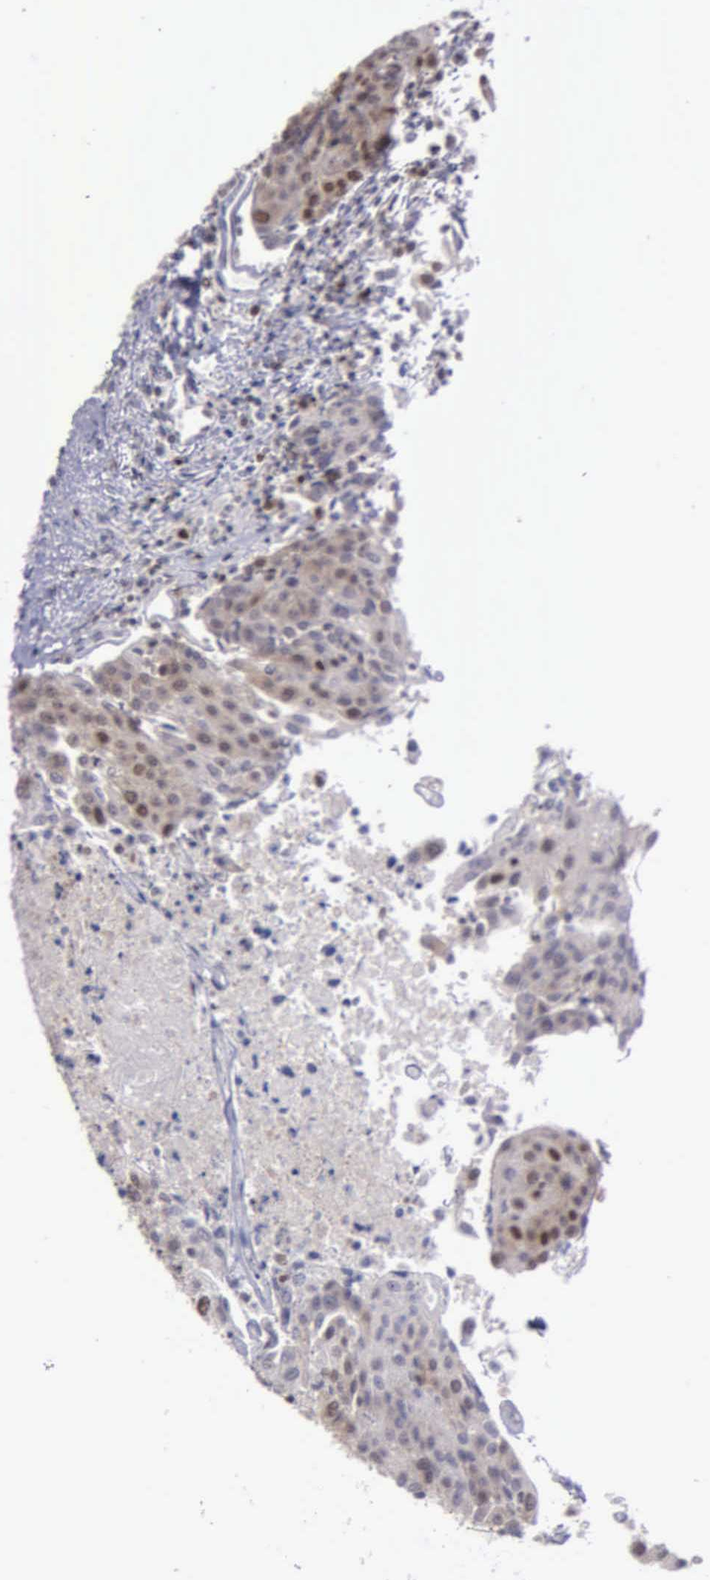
{"staining": {"intensity": "weak", "quantity": "25%-75%", "location": "cytoplasmic/membranous,nuclear"}, "tissue": "urothelial cancer", "cell_type": "Tumor cells", "image_type": "cancer", "snomed": [{"axis": "morphology", "description": "Urothelial carcinoma, High grade"}, {"axis": "topography", "description": "Urinary bladder"}], "caption": "Urothelial cancer stained with a brown dye exhibits weak cytoplasmic/membranous and nuclear positive staining in approximately 25%-75% of tumor cells.", "gene": "UBR7", "patient": {"sex": "female", "age": 85}}